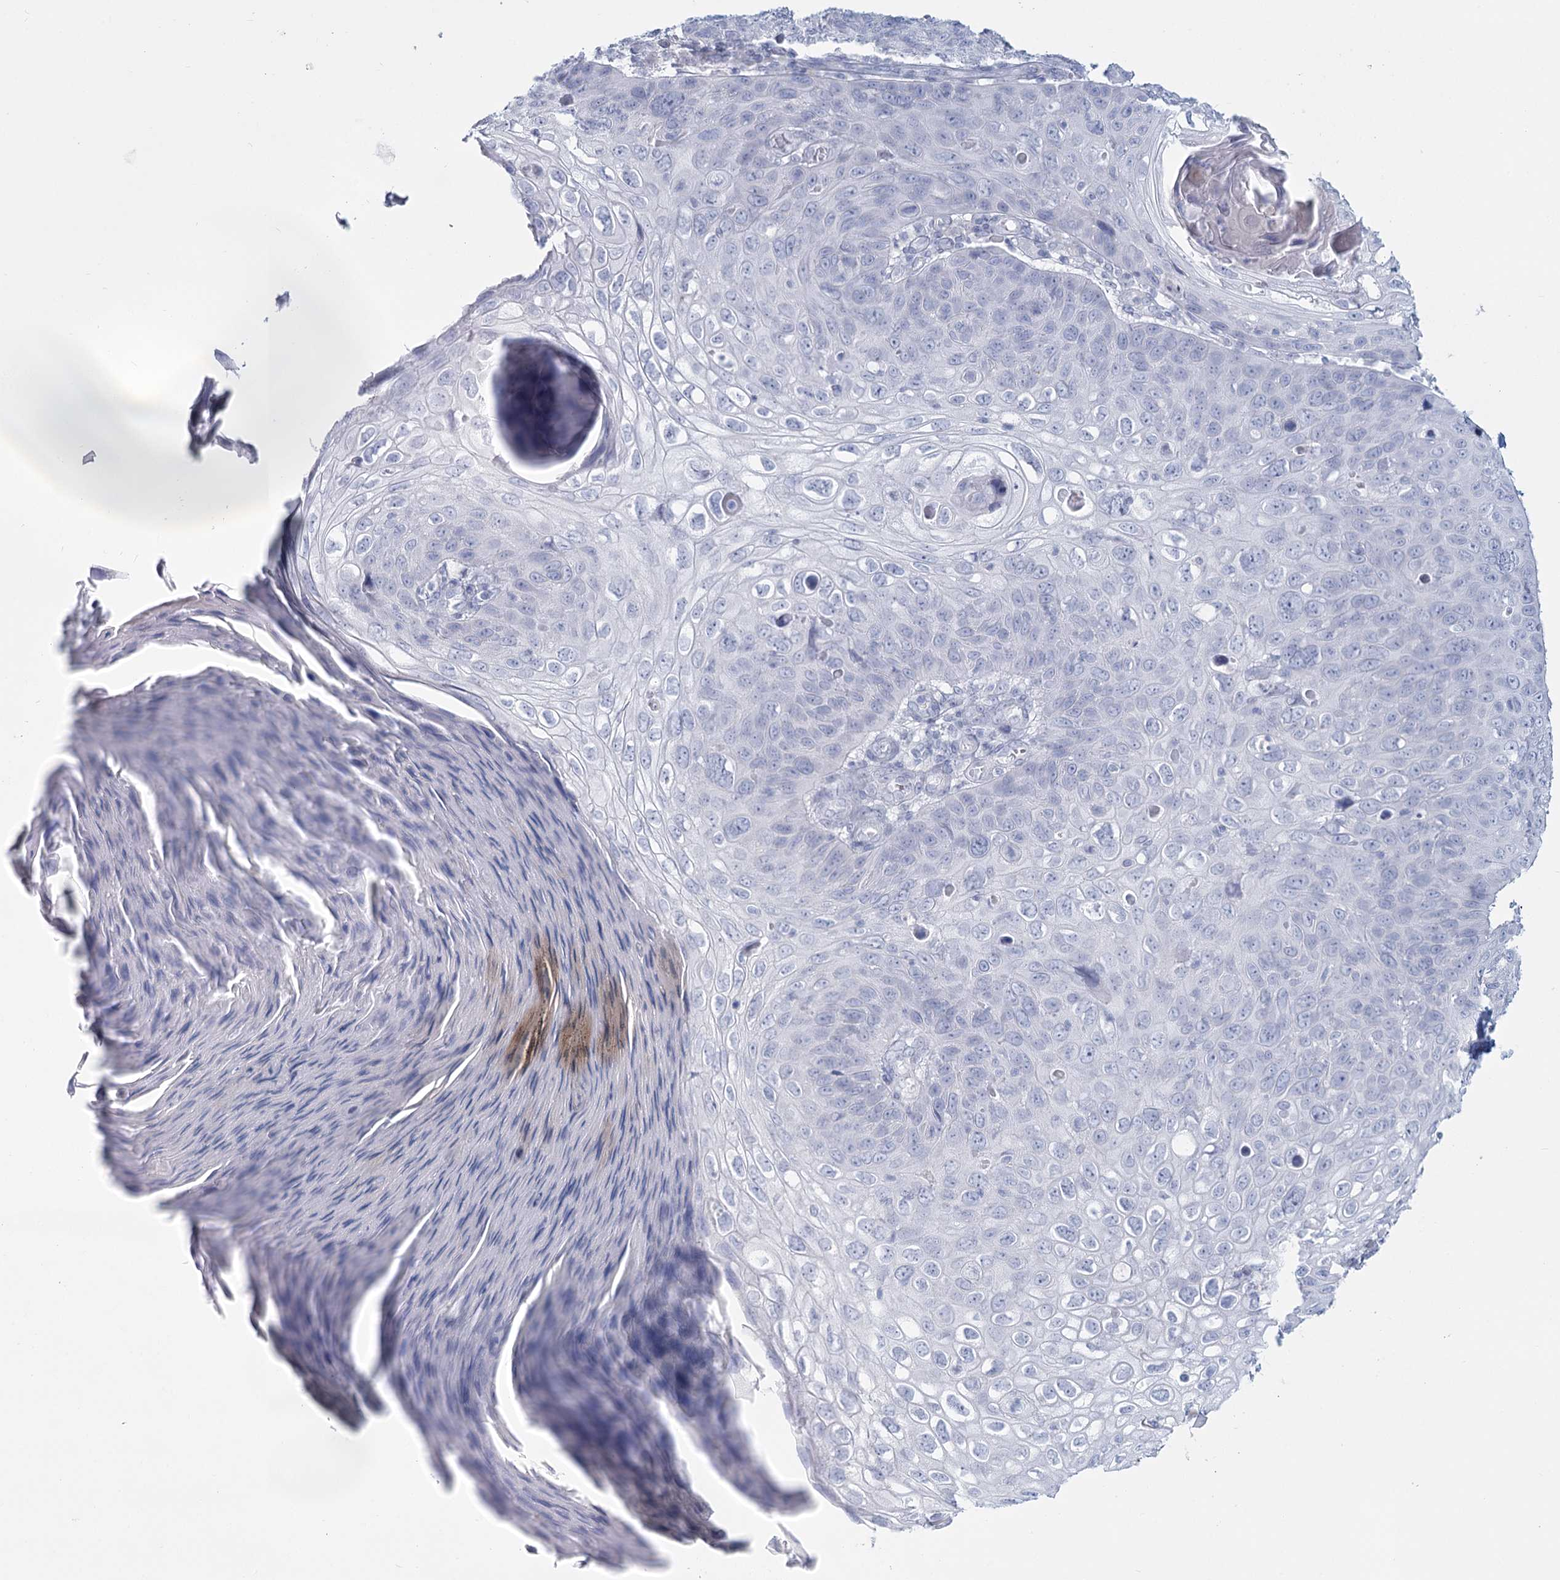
{"staining": {"intensity": "negative", "quantity": "none", "location": "none"}, "tissue": "skin cancer", "cell_type": "Tumor cells", "image_type": "cancer", "snomed": [{"axis": "morphology", "description": "Squamous cell carcinoma, NOS"}, {"axis": "topography", "description": "Skin"}], "caption": "Human squamous cell carcinoma (skin) stained for a protein using immunohistochemistry (IHC) displays no staining in tumor cells.", "gene": "SLC6A19", "patient": {"sex": "female", "age": 90}}